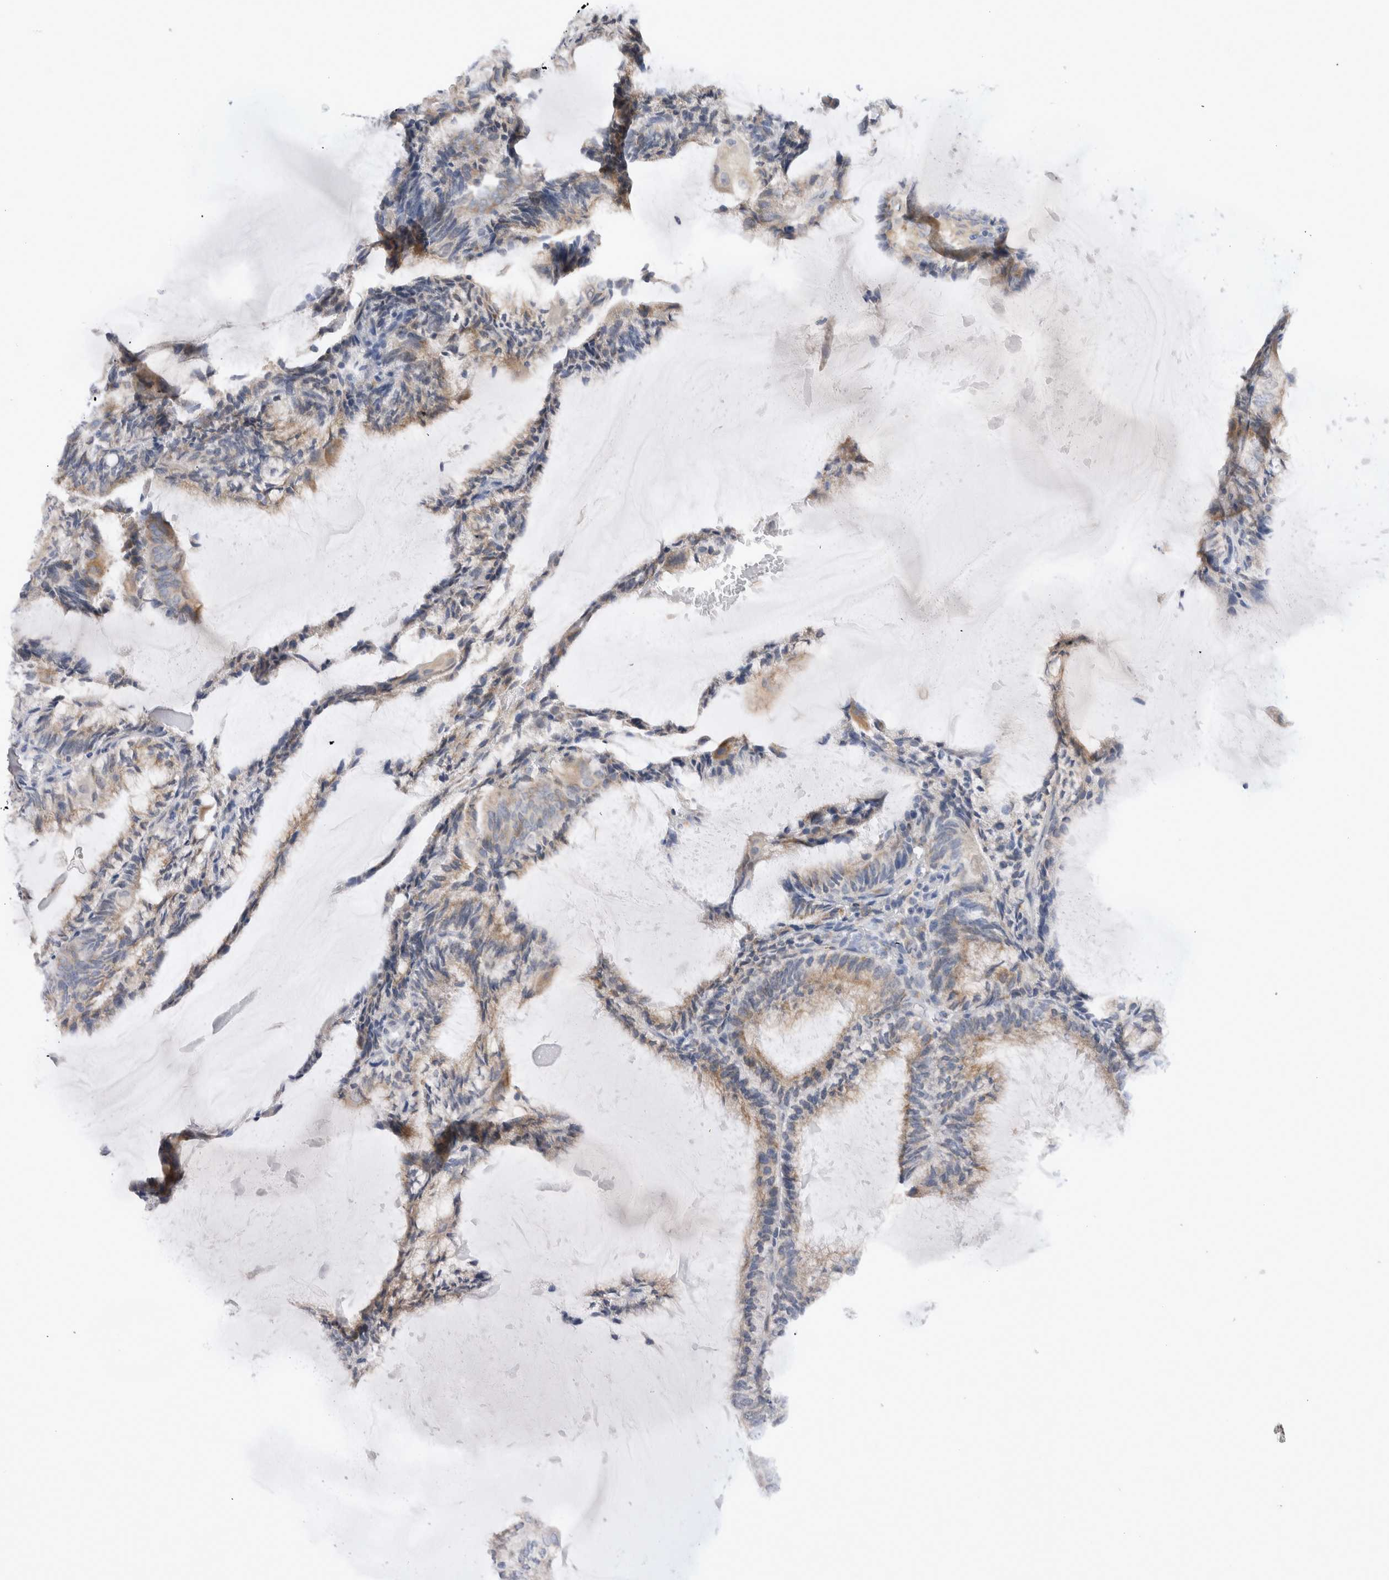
{"staining": {"intensity": "weak", "quantity": "25%-75%", "location": "cytoplasmic/membranous"}, "tissue": "endometrial cancer", "cell_type": "Tumor cells", "image_type": "cancer", "snomed": [{"axis": "morphology", "description": "Adenocarcinoma, NOS"}, {"axis": "topography", "description": "Endometrium"}], "caption": "This photomicrograph shows endometrial cancer stained with immunohistochemistry (IHC) to label a protein in brown. The cytoplasmic/membranous of tumor cells show weak positivity for the protein. Nuclei are counter-stained blue.", "gene": "VCPIP1", "patient": {"sex": "female", "age": 81}}